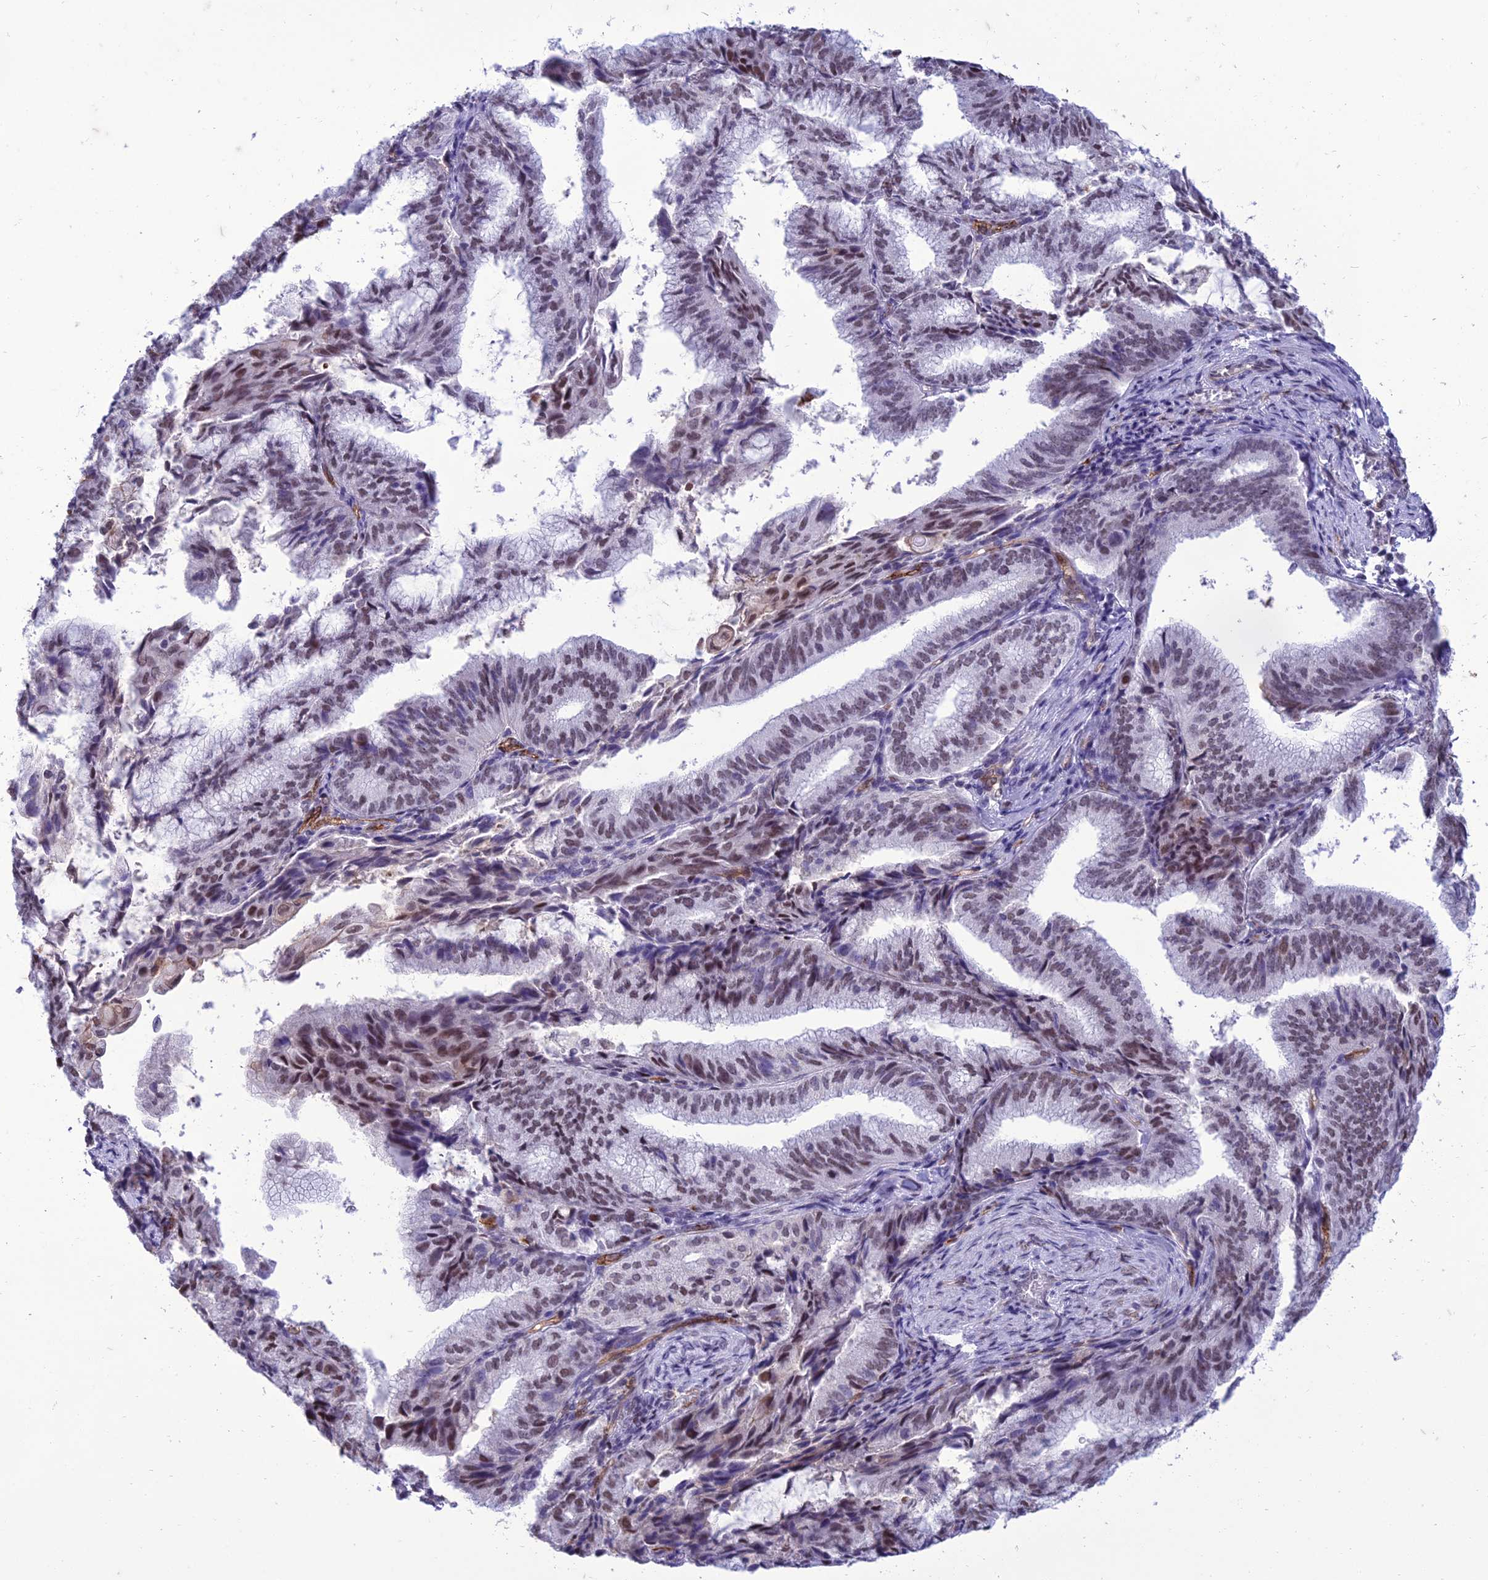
{"staining": {"intensity": "moderate", "quantity": "25%-75%", "location": "nuclear"}, "tissue": "endometrial cancer", "cell_type": "Tumor cells", "image_type": "cancer", "snomed": [{"axis": "morphology", "description": "Adenocarcinoma, NOS"}, {"axis": "topography", "description": "Endometrium"}], "caption": "DAB (3,3'-diaminobenzidine) immunohistochemical staining of endometrial cancer shows moderate nuclear protein positivity in about 25%-75% of tumor cells. (Stains: DAB in brown, nuclei in blue, Microscopy: brightfield microscopy at high magnification).", "gene": "RANBP3", "patient": {"sex": "female", "age": 49}}